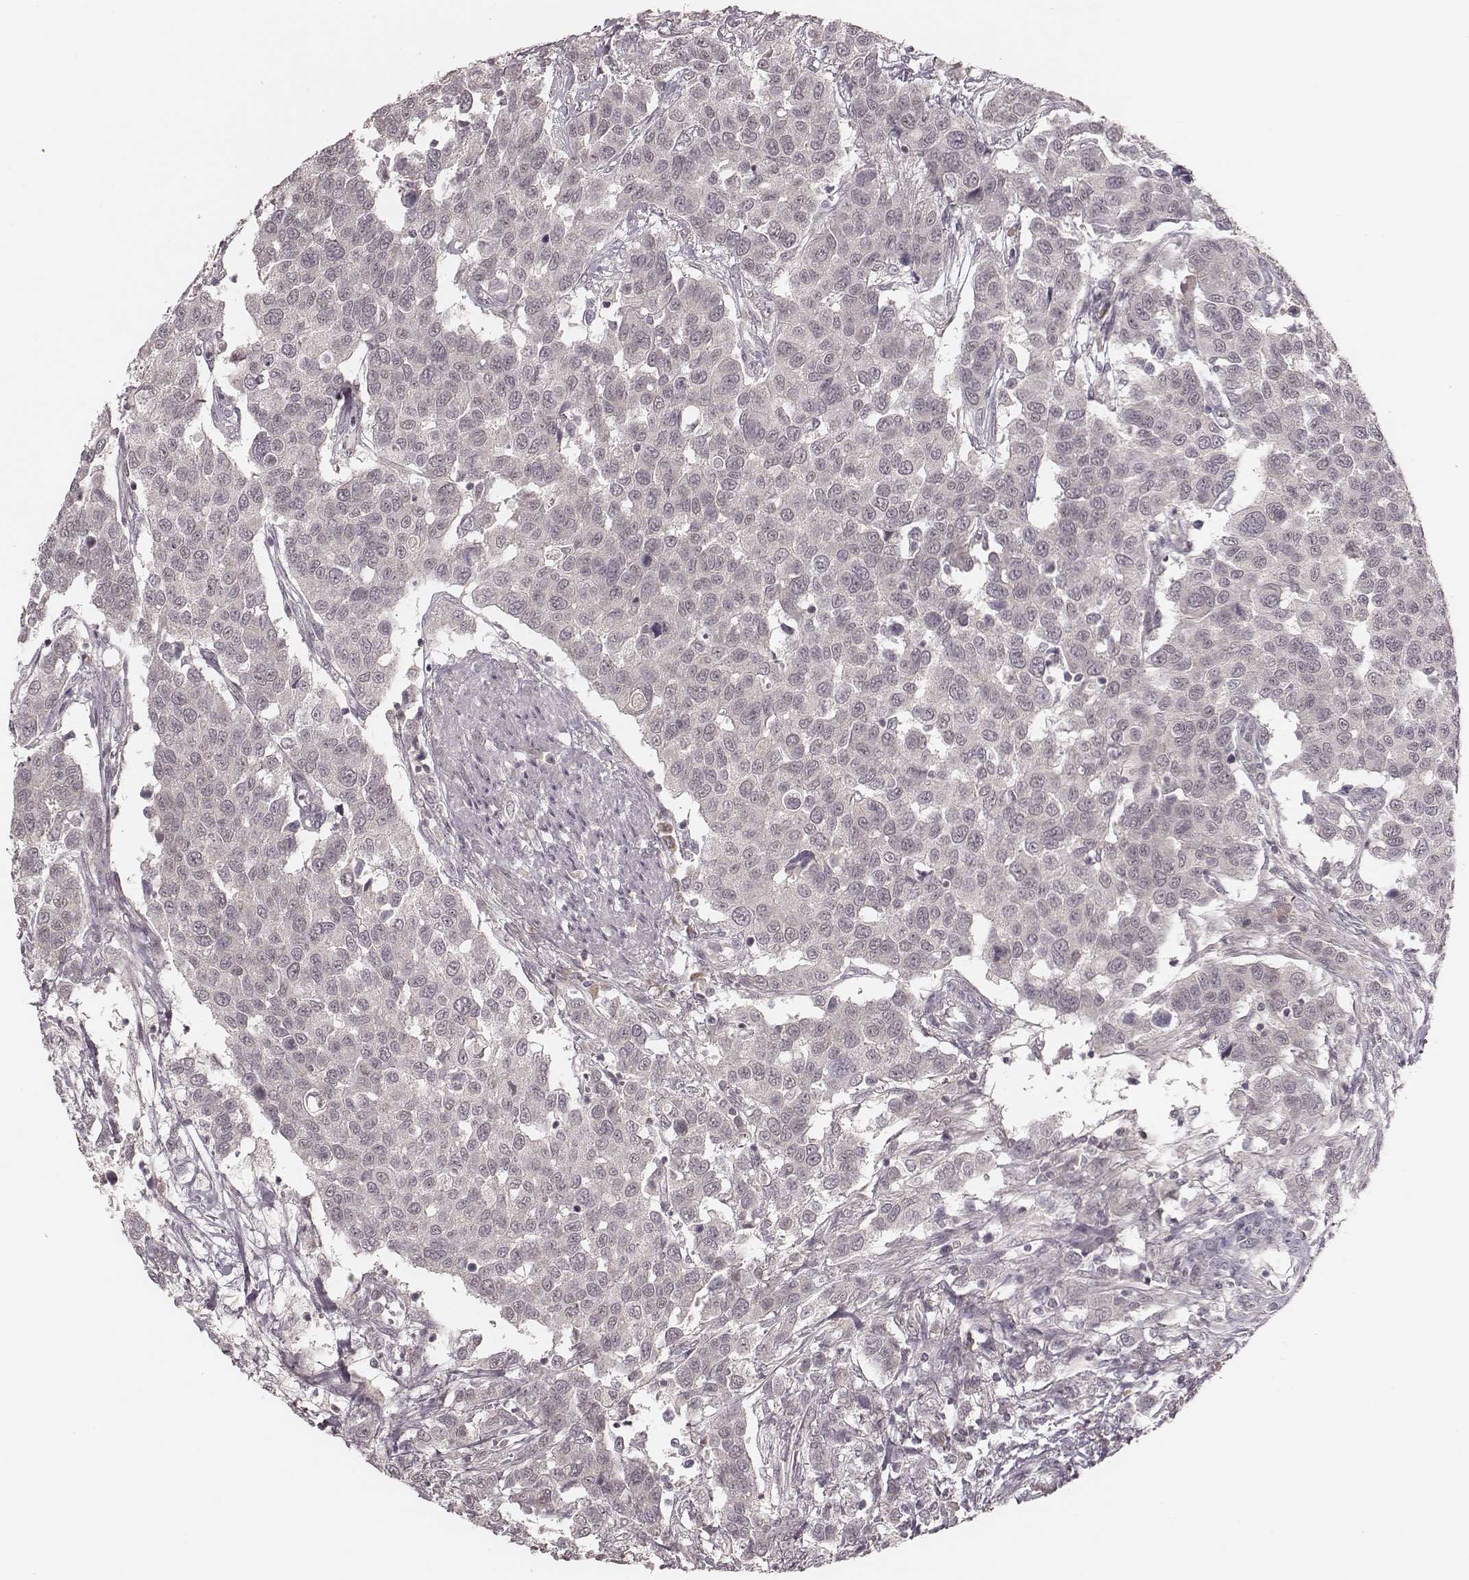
{"staining": {"intensity": "negative", "quantity": "none", "location": "none"}, "tissue": "urothelial cancer", "cell_type": "Tumor cells", "image_type": "cancer", "snomed": [{"axis": "morphology", "description": "Urothelial carcinoma, High grade"}, {"axis": "topography", "description": "Urinary bladder"}], "caption": "Urothelial cancer was stained to show a protein in brown. There is no significant positivity in tumor cells. Brightfield microscopy of immunohistochemistry stained with DAB (3,3'-diaminobenzidine) (brown) and hematoxylin (blue), captured at high magnification.", "gene": "LY6K", "patient": {"sex": "female", "age": 58}}